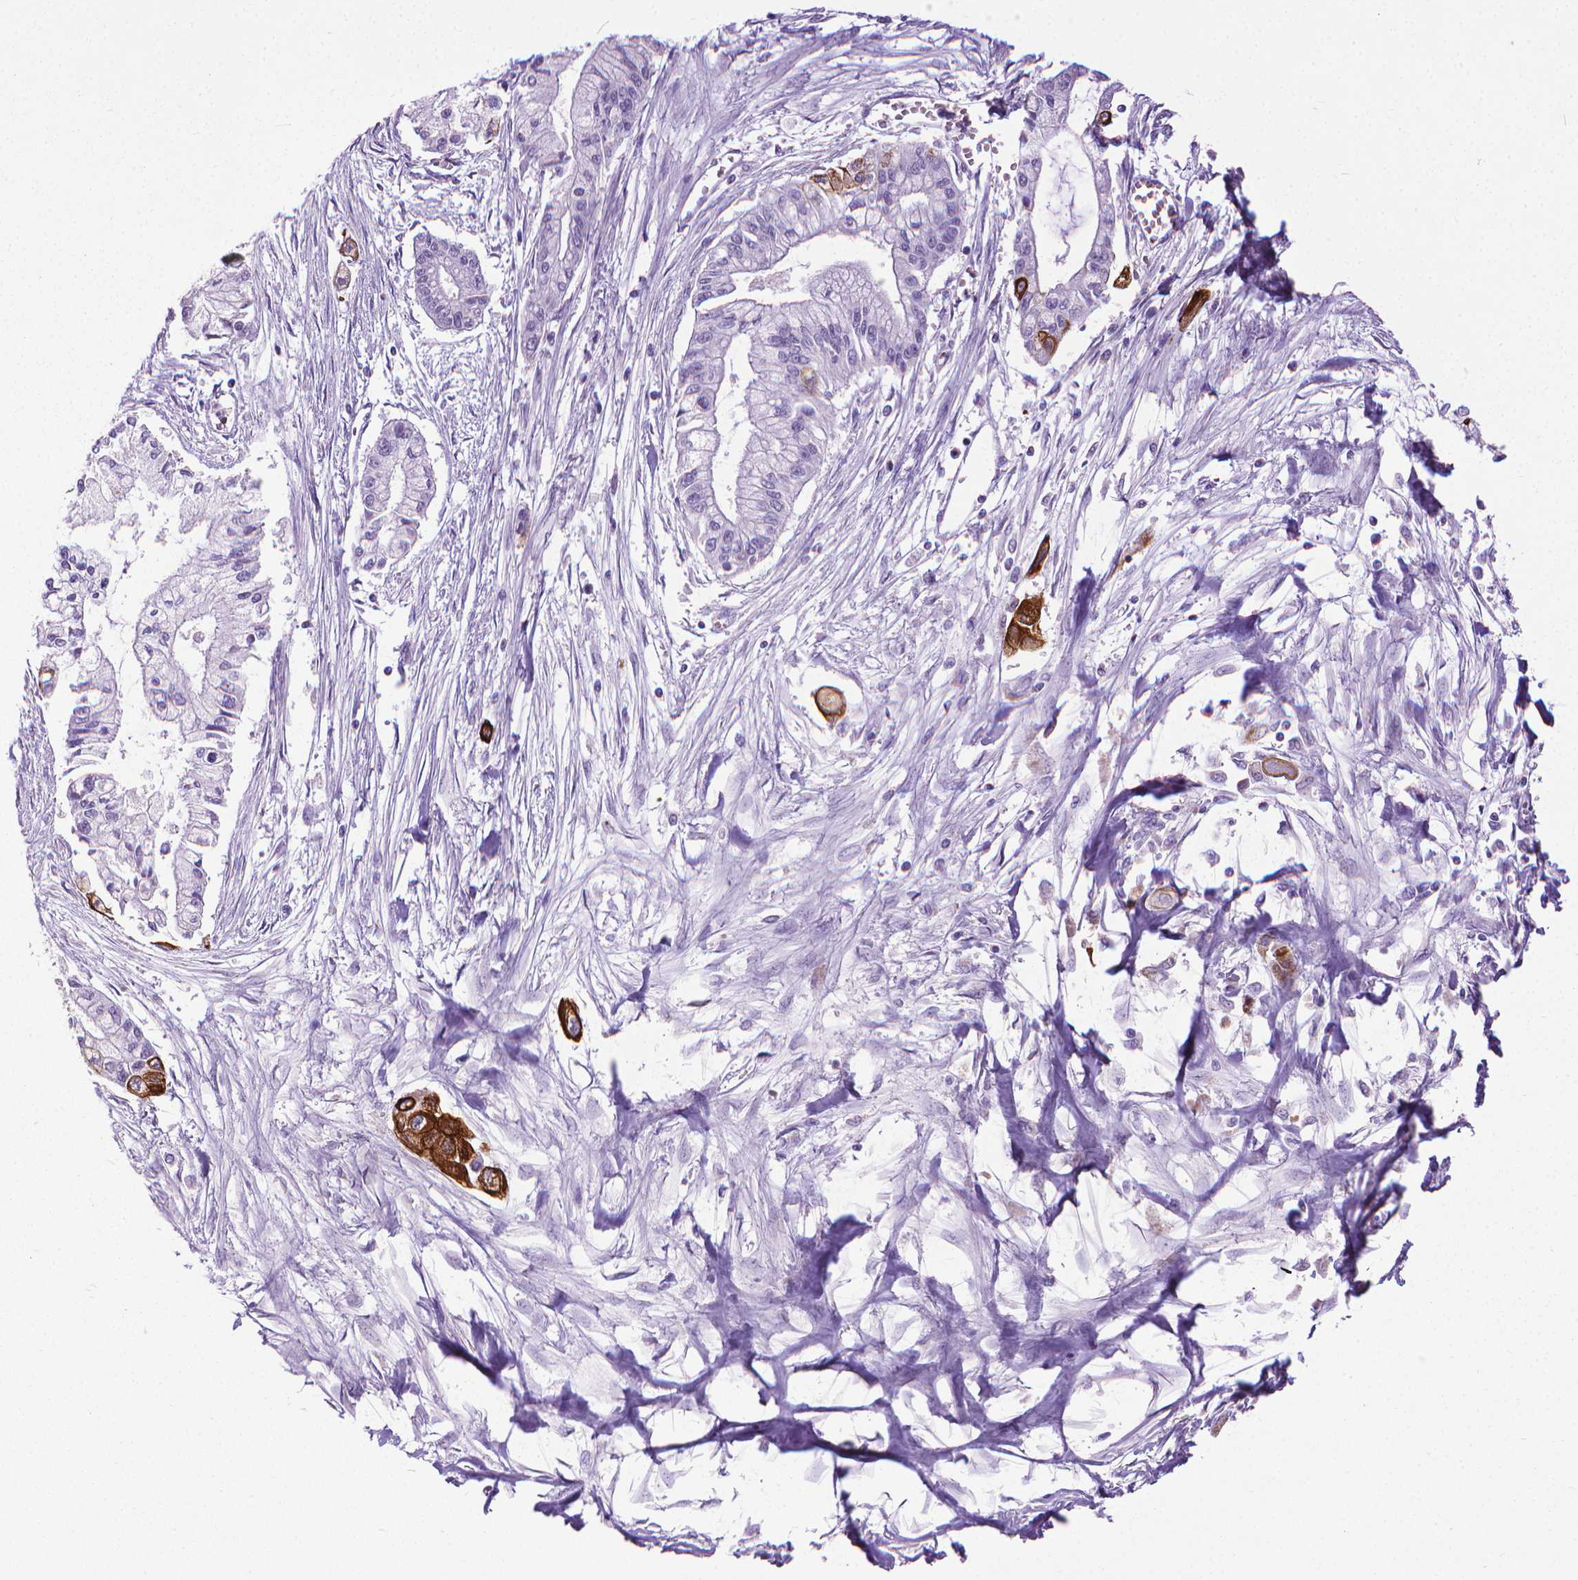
{"staining": {"intensity": "negative", "quantity": "none", "location": "none"}, "tissue": "pancreatic cancer", "cell_type": "Tumor cells", "image_type": "cancer", "snomed": [{"axis": "morphology", "description": "Adenocarcinoma, NOS"}, {"axis": "topography", "description": "Pancreas"}], "caption": "High magnification brightfield microscopy of pancreatic cancer (adenocarcinoma) stained with DAB (3,3'-diaminobenzidine) (brown) and counterstained with hematoxylin (blue): tumor cells show no significant staining. (Brightfield microscopy of DAB immunohistochemistry (IHC) at high magnification).", "gene": "KRT5", "patient": {"sex": "male", "age": 54}}